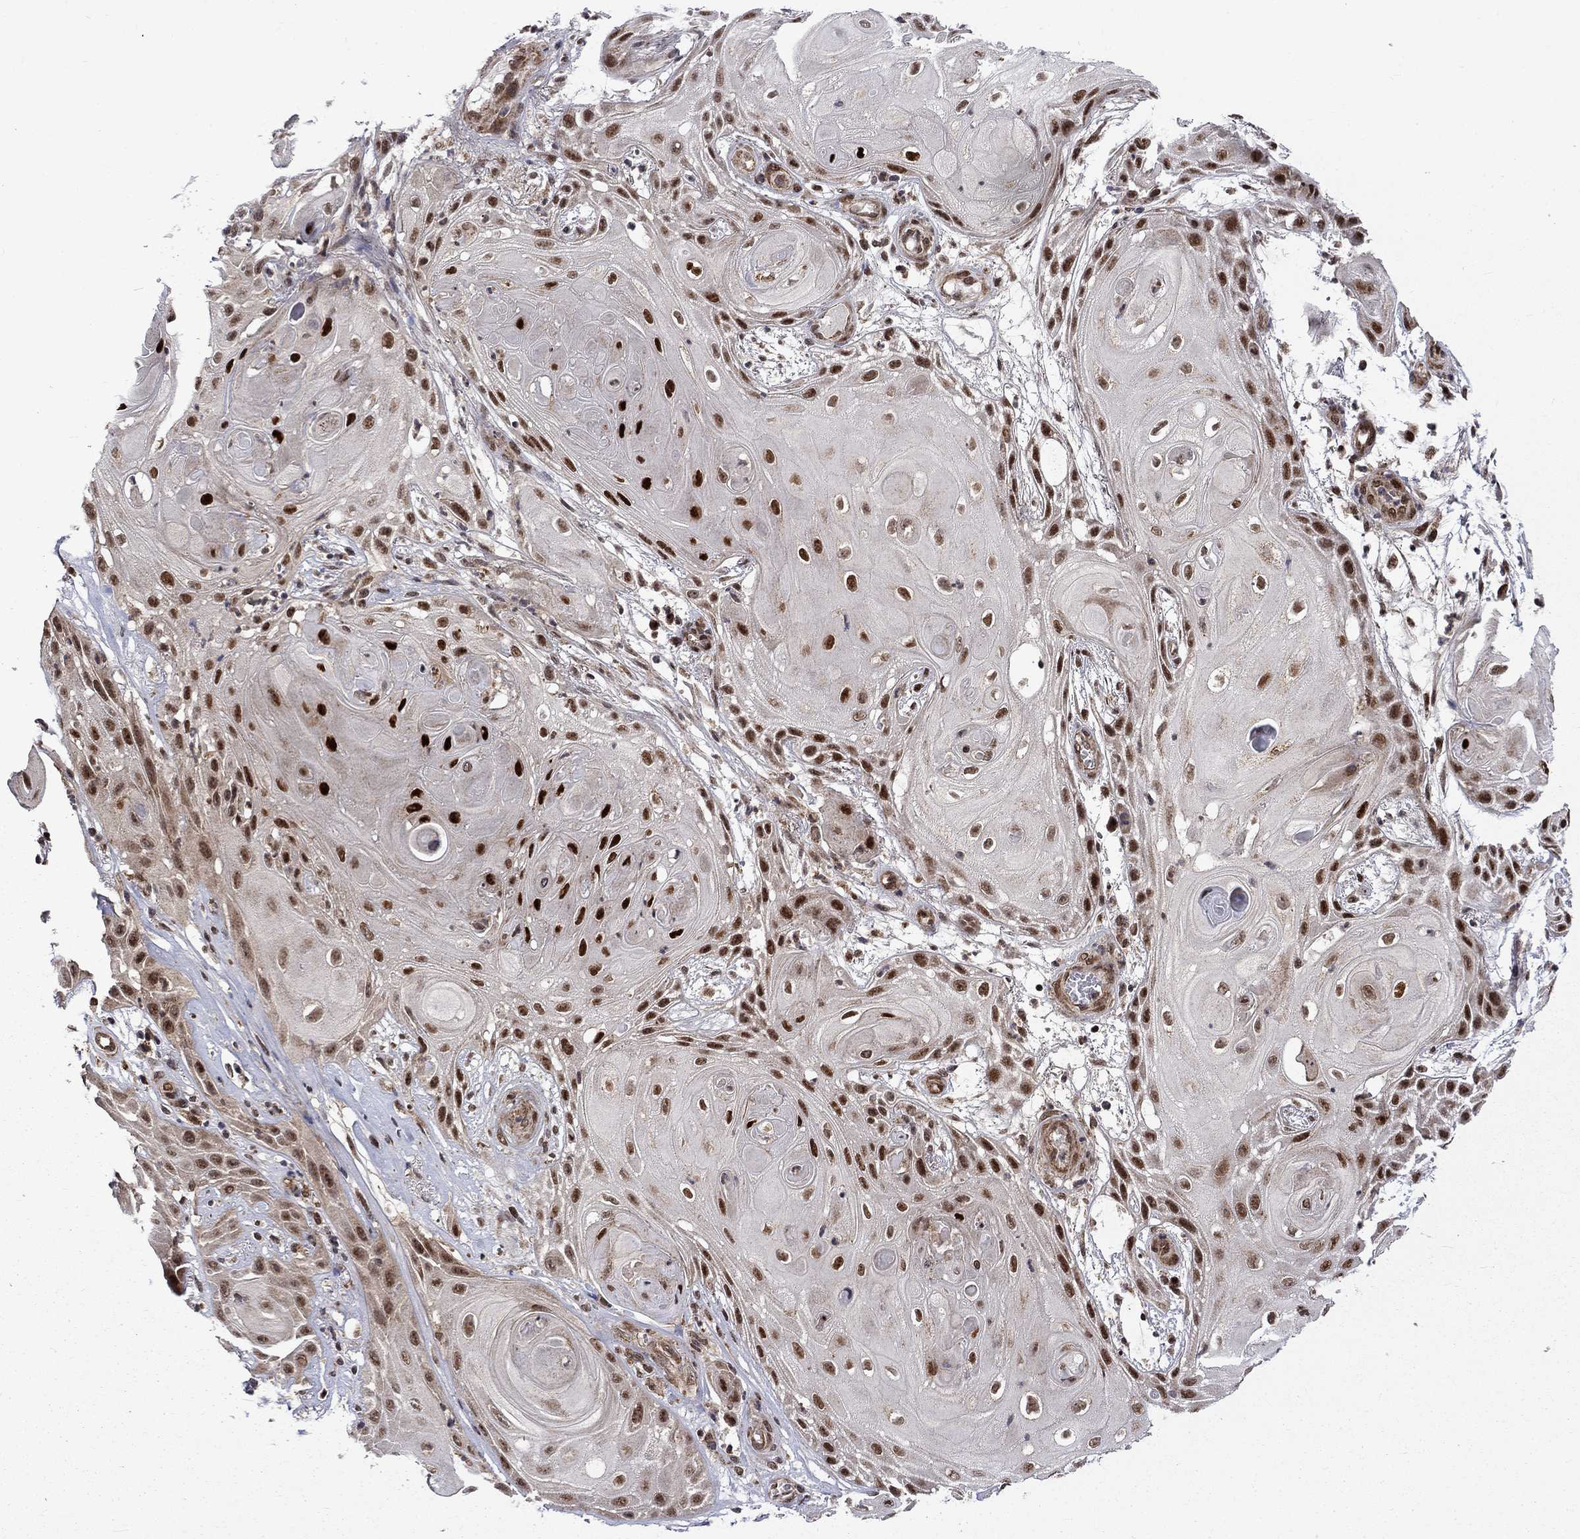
{"staining": {"intensity": "strong", "quantity": ">75%", "location": "cytoplasmic/membranous"}, "tissue": "skin cancer", "cell_type": "Tumor cells", "image_type": "cancer", "snomed": [{"axis": "morphology", "description": "Squamous cell carcinoma, NOS"}, {"axis": "topography", "description": "Skin"}], "caption": "Immunohistochemistry image of human skin cancer (squamous cell carcinoma) stained for a protein (brown), which demonstrates high levels of strong cytoplasmic/membranous expression in about >75% of tumor cells.", "gene": "KPNA3", "patient": {"sex": "male", "age": 62}}